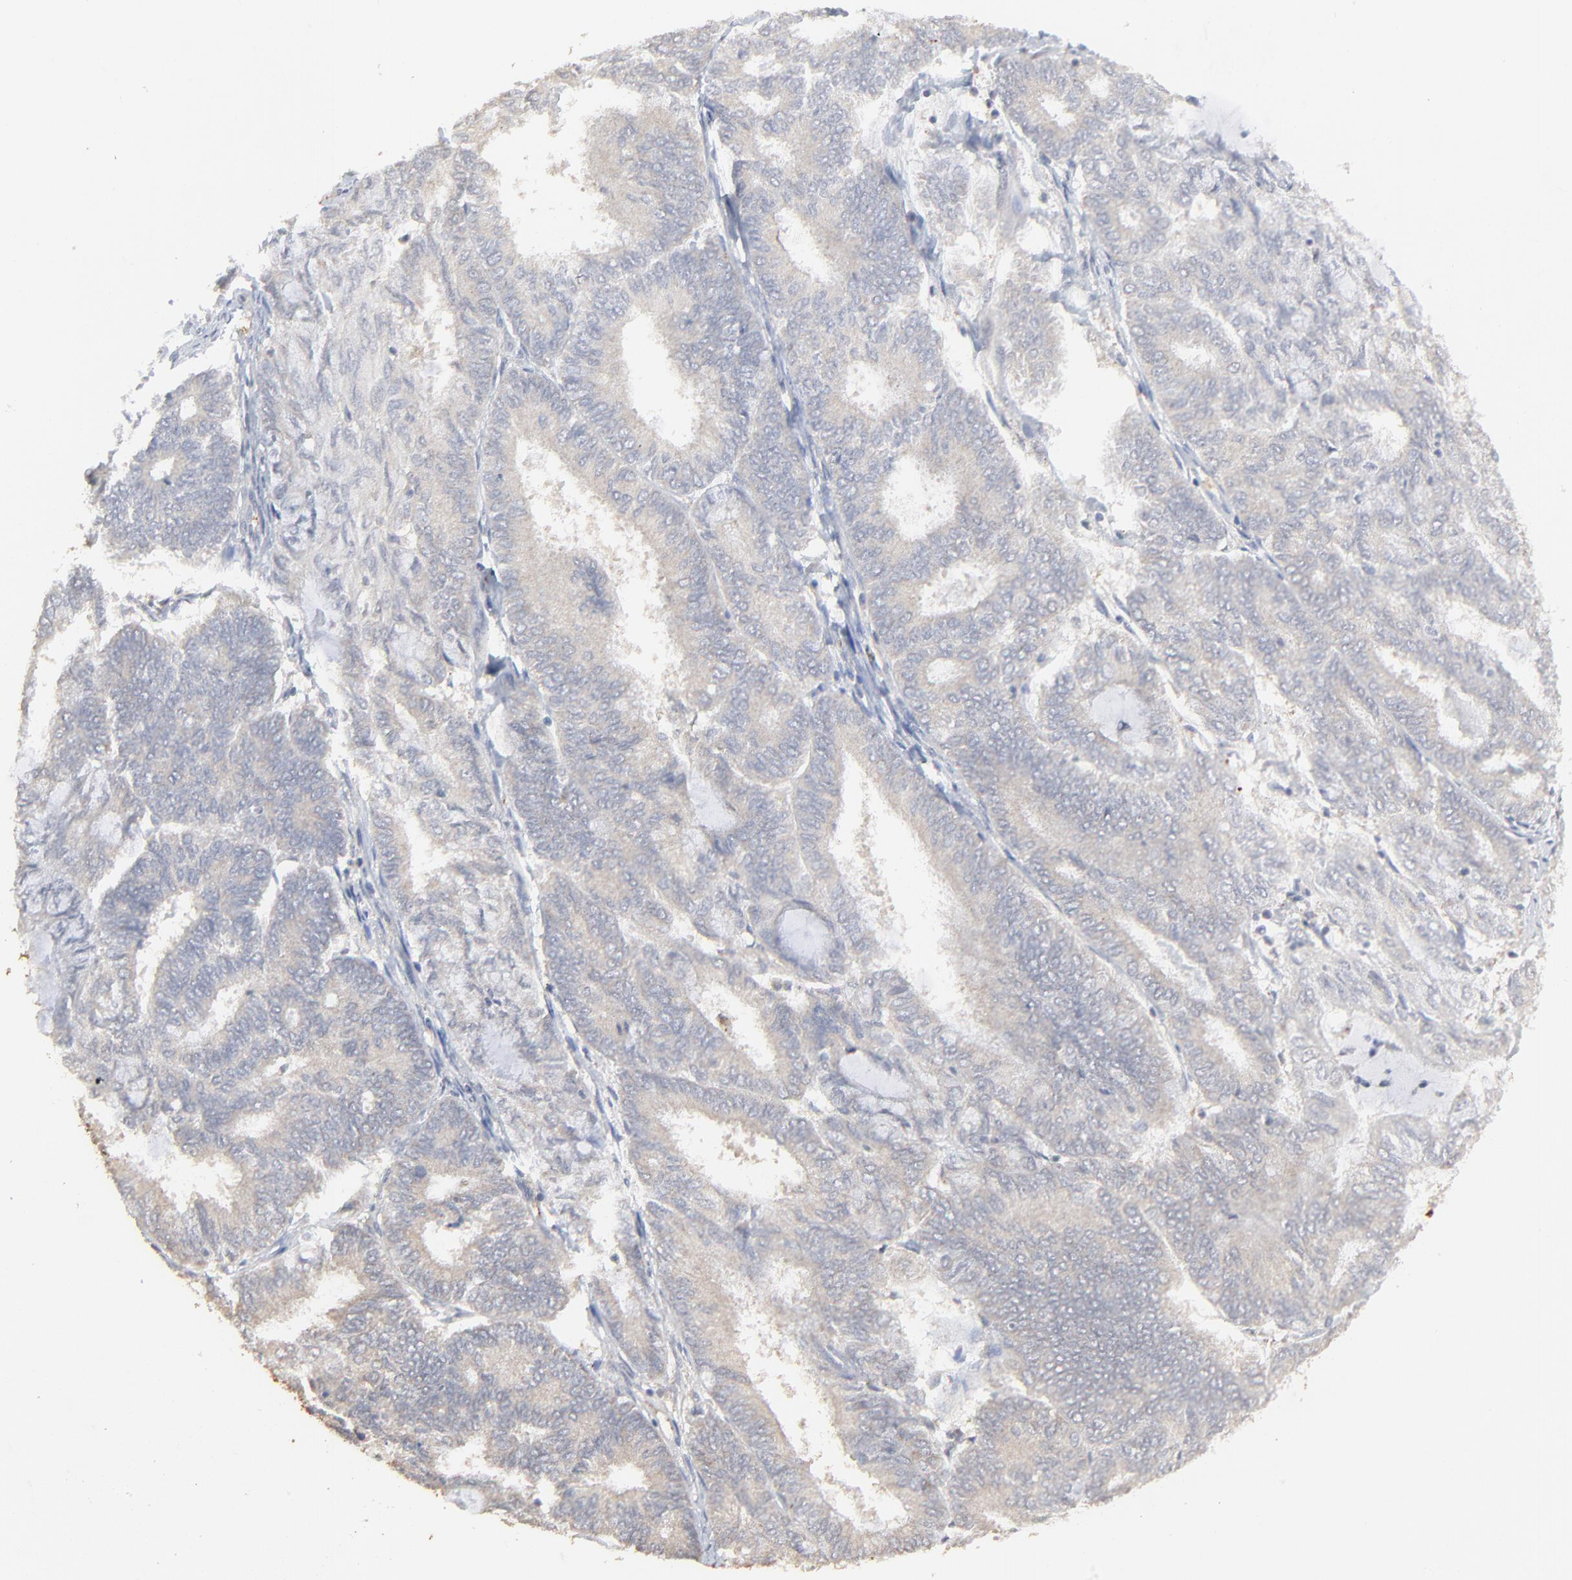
{"staining": {"intensity": "weak", "quantity": ">75%", "location": "cytoplasmic/membranous"}, "tissue": "endometrial cancer", "cell_type": "Tumor cells", "image_type": "cancer", "snomed": [{"axis": "morphology", "description": "Adenocarcinoma, NOS"}, {"axis": "topography", "description": "Endometrium"}], "caption": "Human endometrial cancer (adenocarcinoma) stained with a protein marker exhibits weak staining in tumor cells.", "gene": "FANCB", "patient": {"sex": "female", "age": 59}}